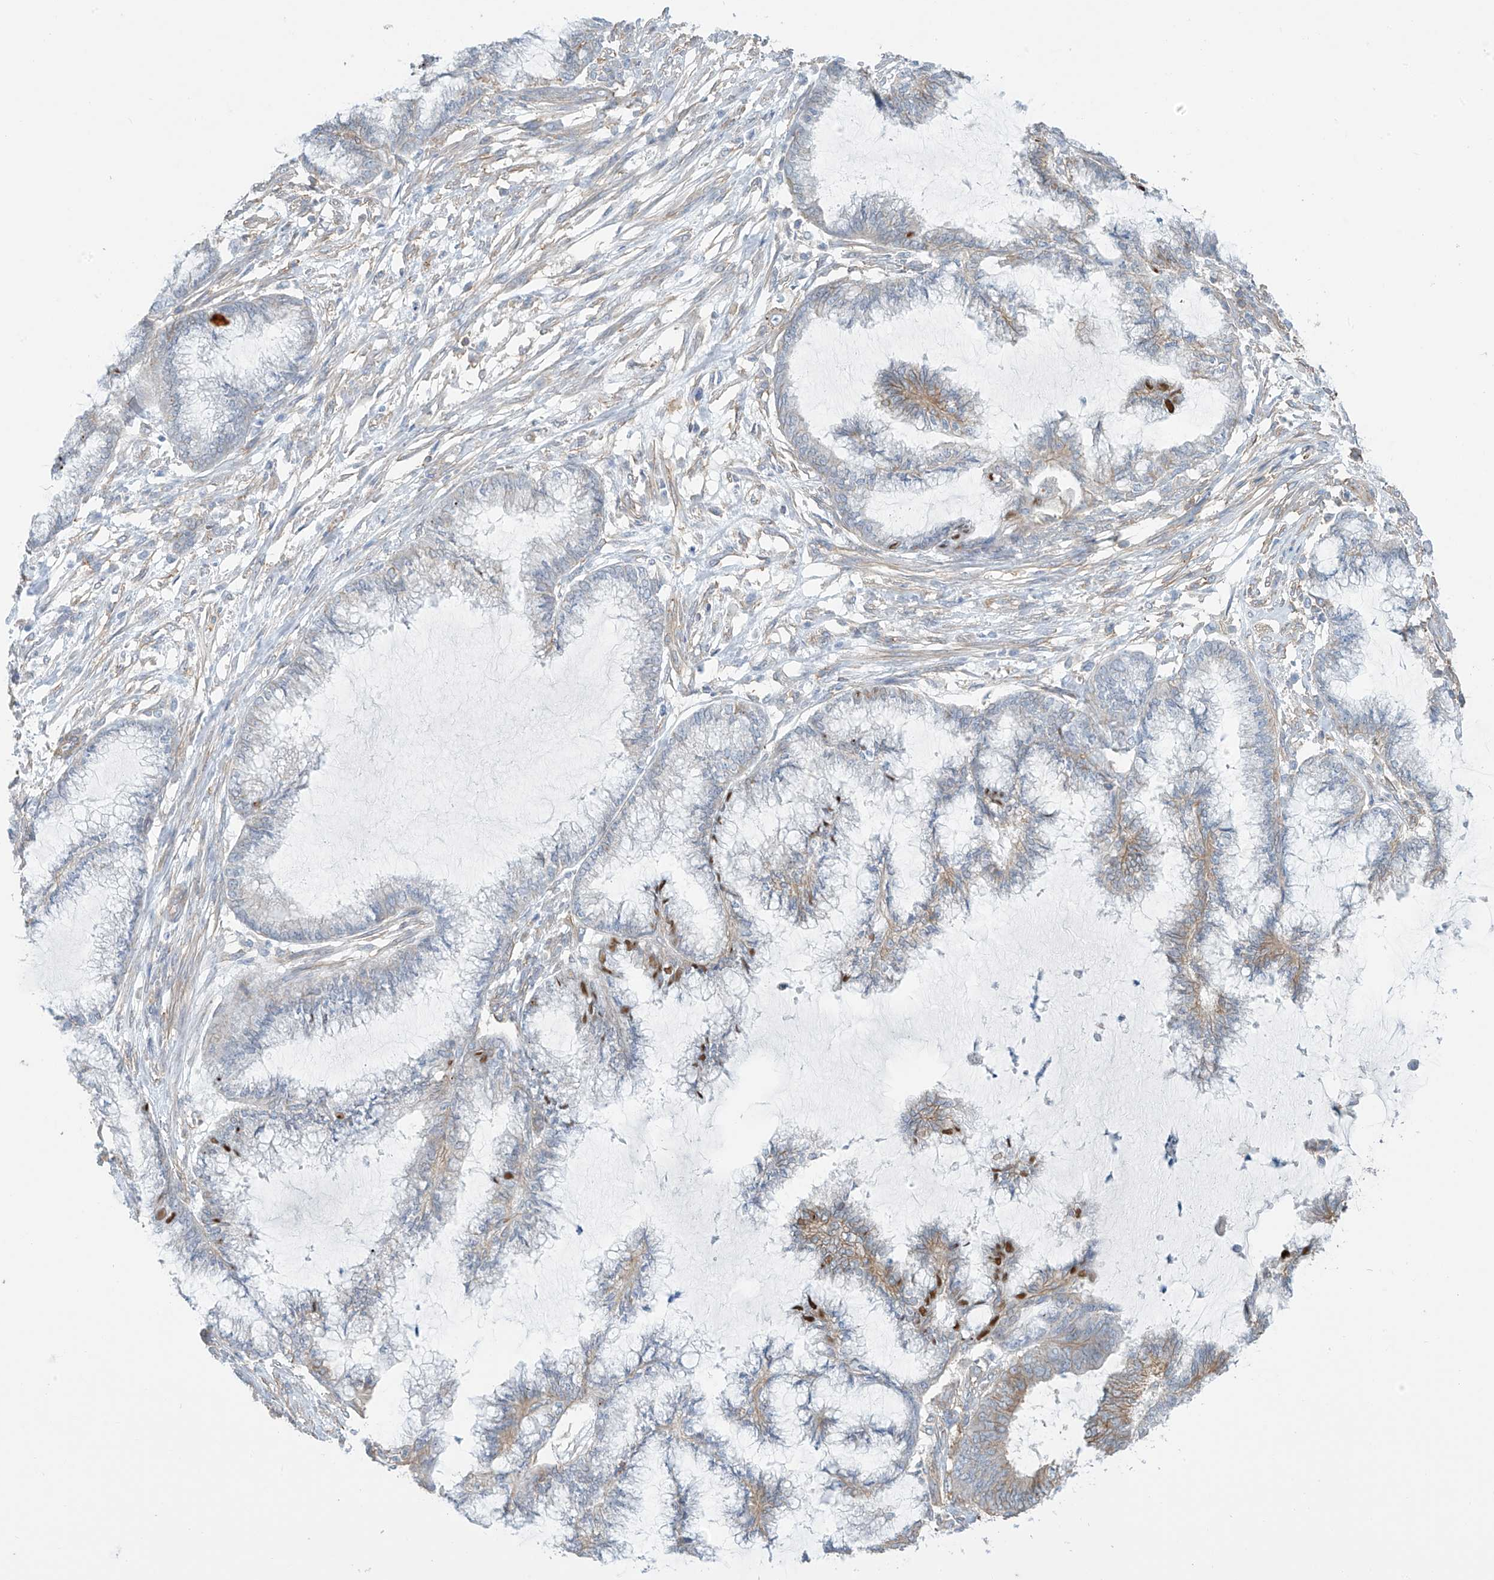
{"staining": {"intensity": "moderate", "quantity": "<25%", "location": "cytoplasmic/membranous,nuclear"}, "tissue": "endometrial cancer", "cell_type": "Tumor cells", "image_type": "cancer", "snomed": [{"axis": "morphology", "description": "Adenocarcinoma, NOS"}, {"axis": "topography", "description": "Endometrium"}], "caption": "This is an image of immunohistochemistry staining of endometrial adenocarcinoma, which shows moderate positivity in the cytoplasmic/membranous and nuclear of tumor cells.", "gene": "ZNF846", "patient": {"sex": "female", "age": 86}}